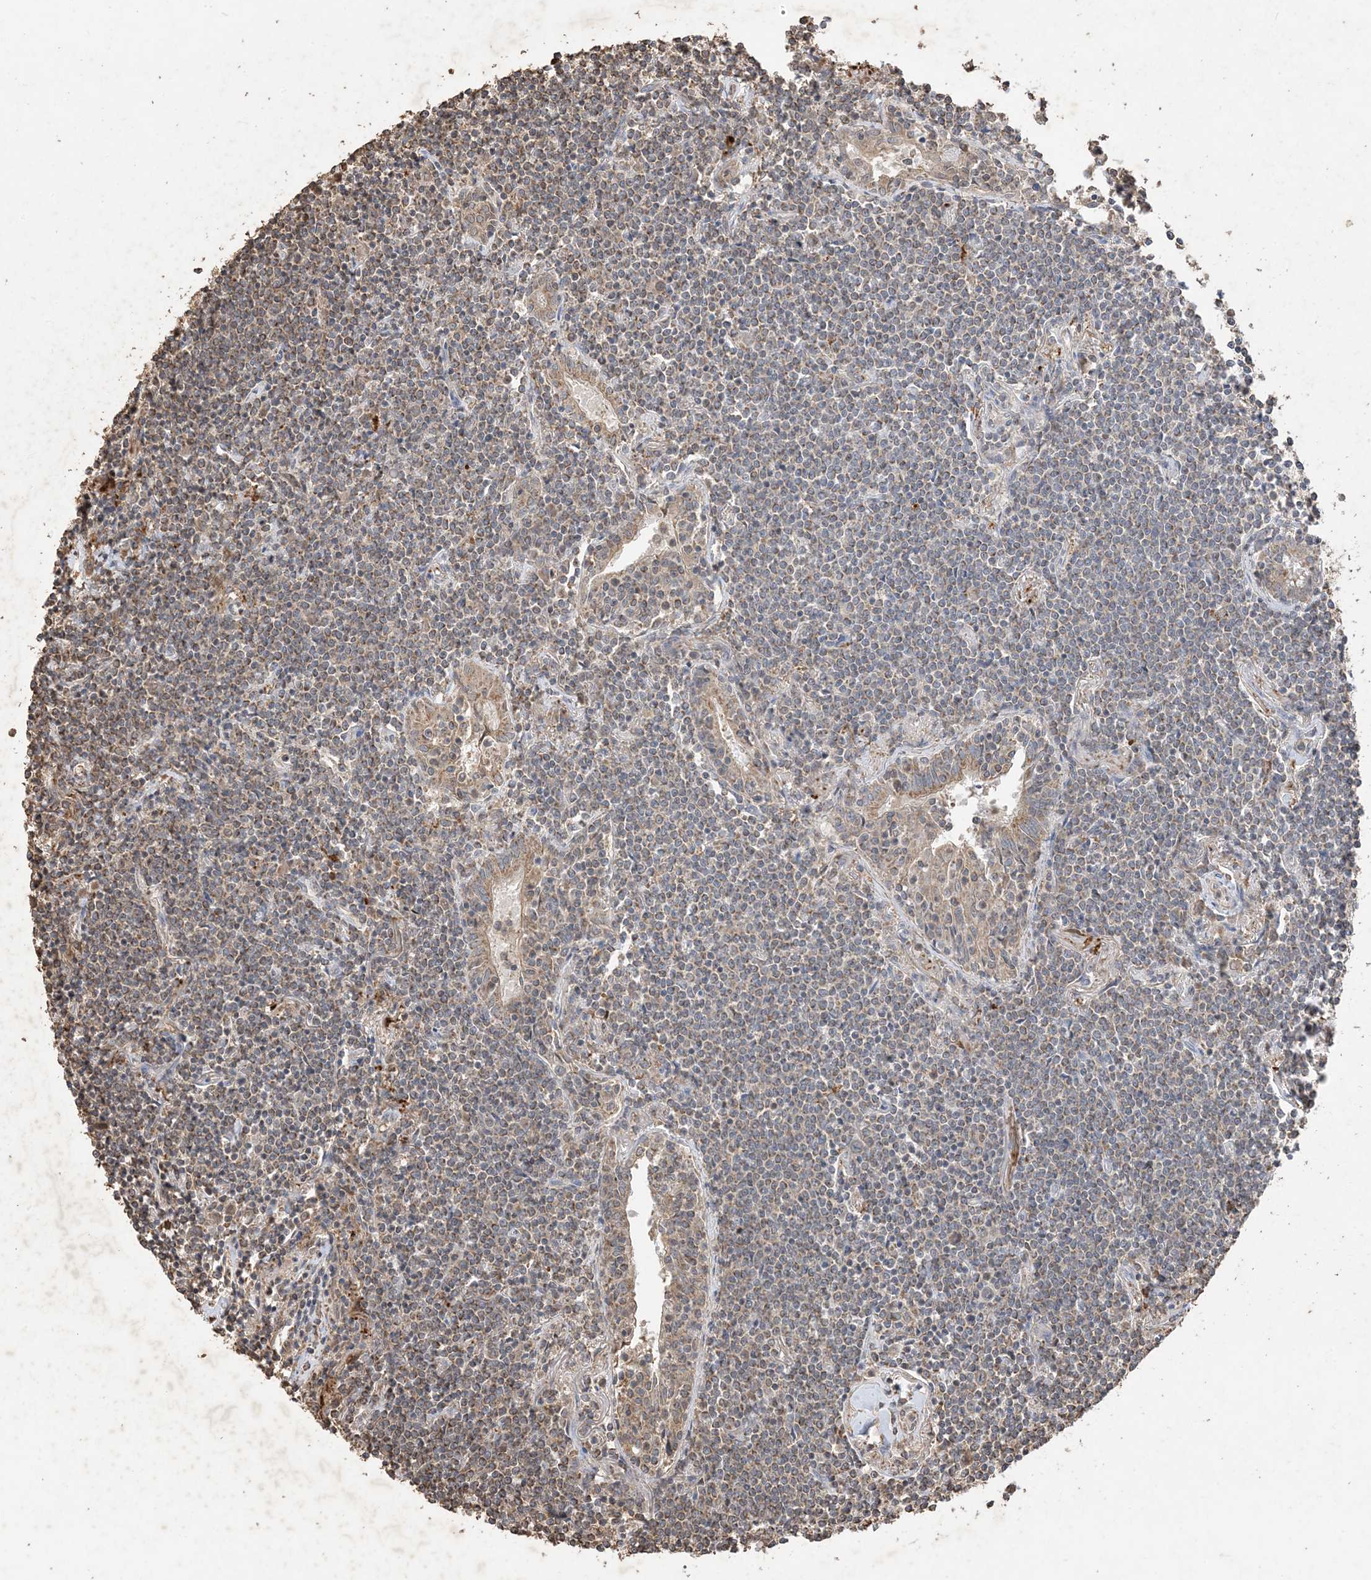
{"staining": {"intensity": "weak", "quantity": "<25%", "location": "cytoplasmic/membranous"}, "tissue": "lymphoma", "cell_type": "Tumor cells", "image_type": "cancer", "snomed": [{"axis": "morphology", "description": "Malignant lymphoma, non-Hodgkin's type, Low grade"}, {"axis": "topography", "description": "Lung"}], "caption": "Tumor cells show no significant expression in malignant lymphoma, non-Hodgkin's type (low-grade). The staining is performed using DAB (3,3'-diaminobenzidine) brown chromogen with nuclei counter-stained in using hematoxylin.", "gene": "HPS4", "patient": {"sex": "female", "age": 71}}